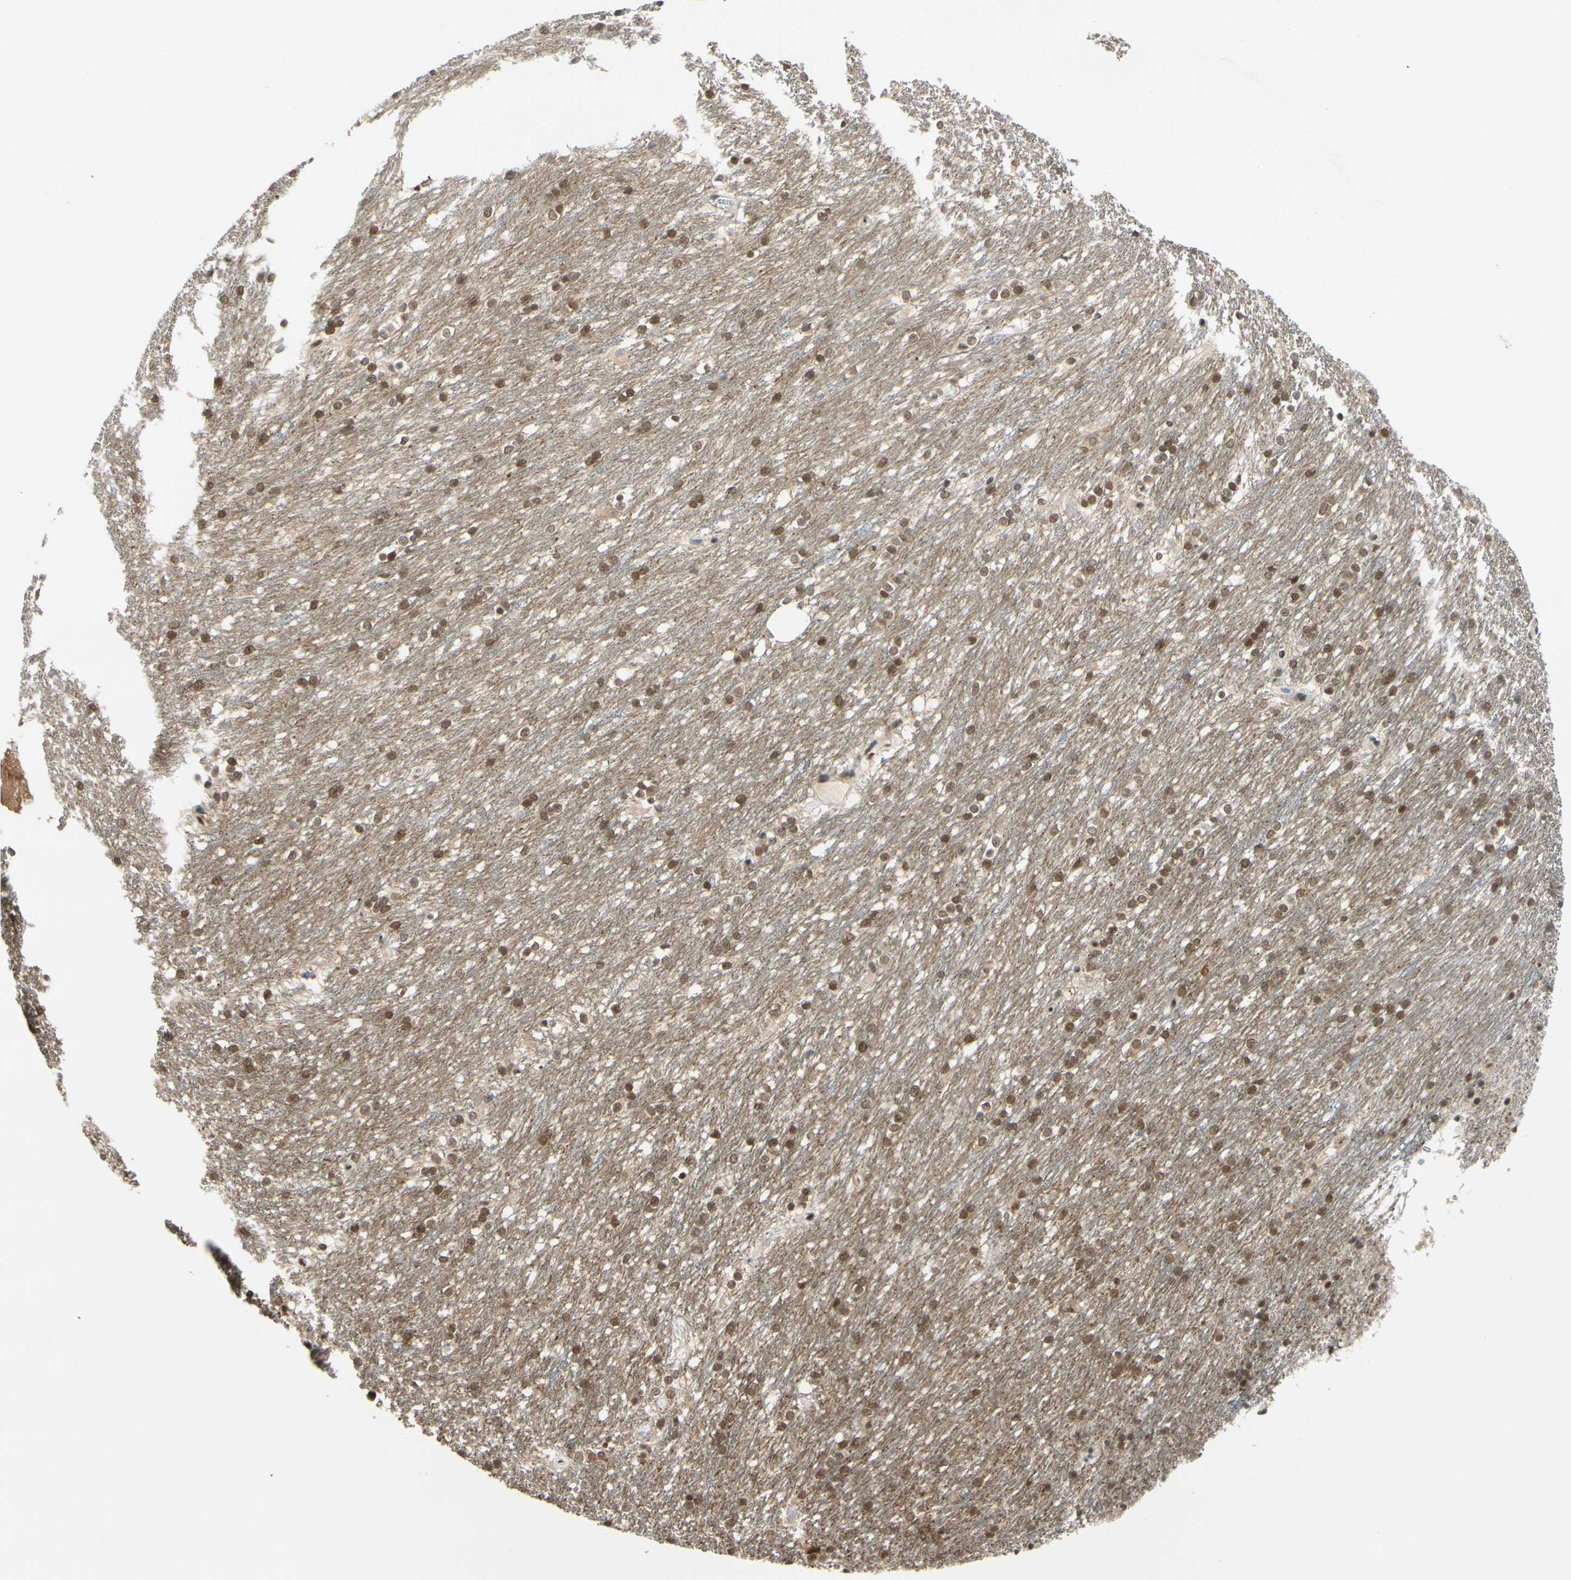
{"staining": {"intensity": "moderate", "quantity": ">75%", "location": "nuclear"}, "tissue": "caudate", "cell_type": "Glial cells", "image_type": "normal", "snomed": [{"axis": "morphology", "description": "Normal tissue, NOS"}, {"axis": "topography", "description": "Lateral ventricle wall"}], "caption": "Caudate stained with immunohistochemistry exhibits moderate nuclear expression in approximately >75% of glial cells.", "gene": "TAF4", "patient": {"sex": "female", "age": 19}}